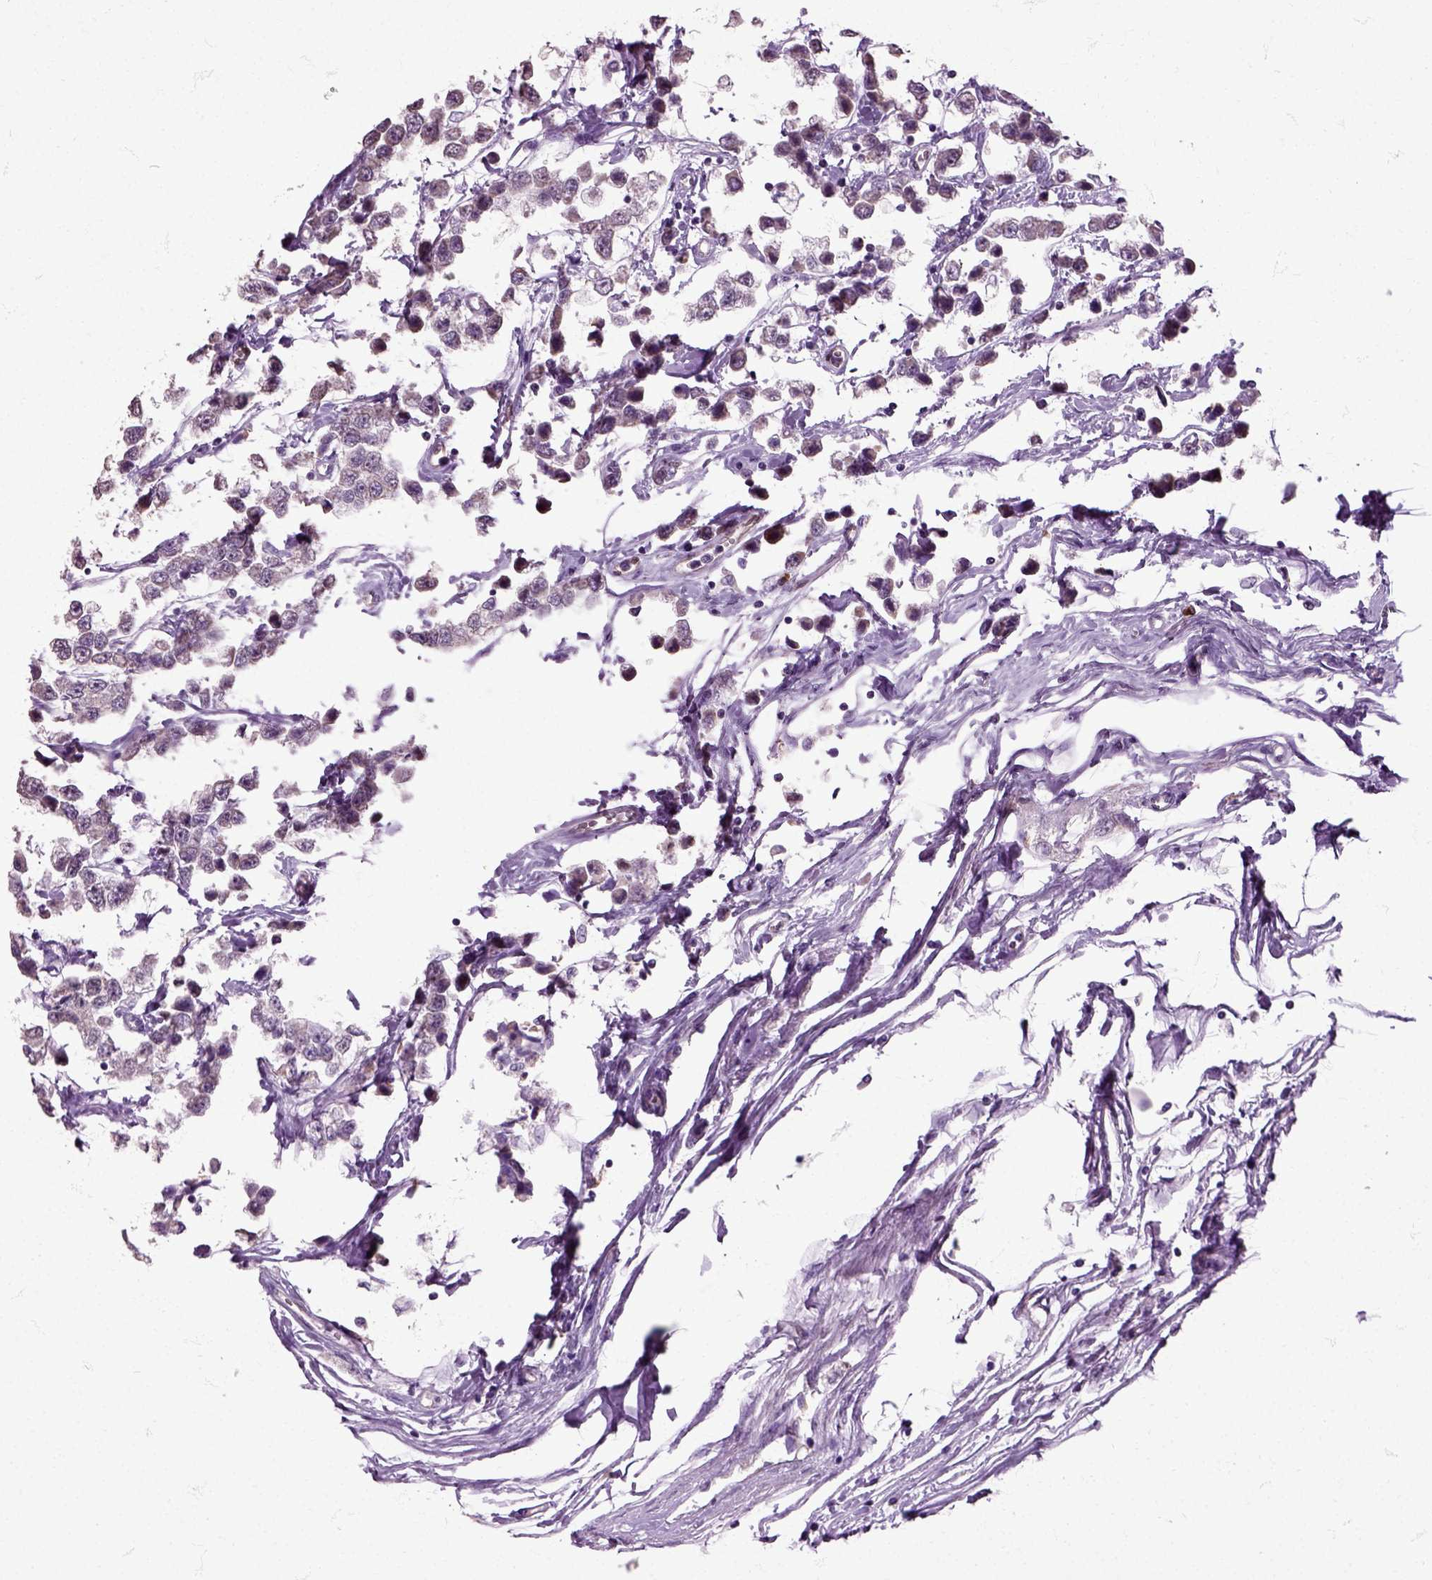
{"staining": {"intensity": "negative", "quantity": "none", "location": "none"}, "tissue": "testis cancer", "cell_type": "Tumor cells", "image_type": "cancer", "snomed": [{"axis": "morphology", "description": "Seminoma, NOS"}, {"axis": "topography", "description": "Testis"}], "caption": "Human testis seminoma stained for a protein using immunohistochemistry reveals no positivity in tumor cells.", "gene": "HSPA2", "patient": {"sex": "male", "age": 34}}